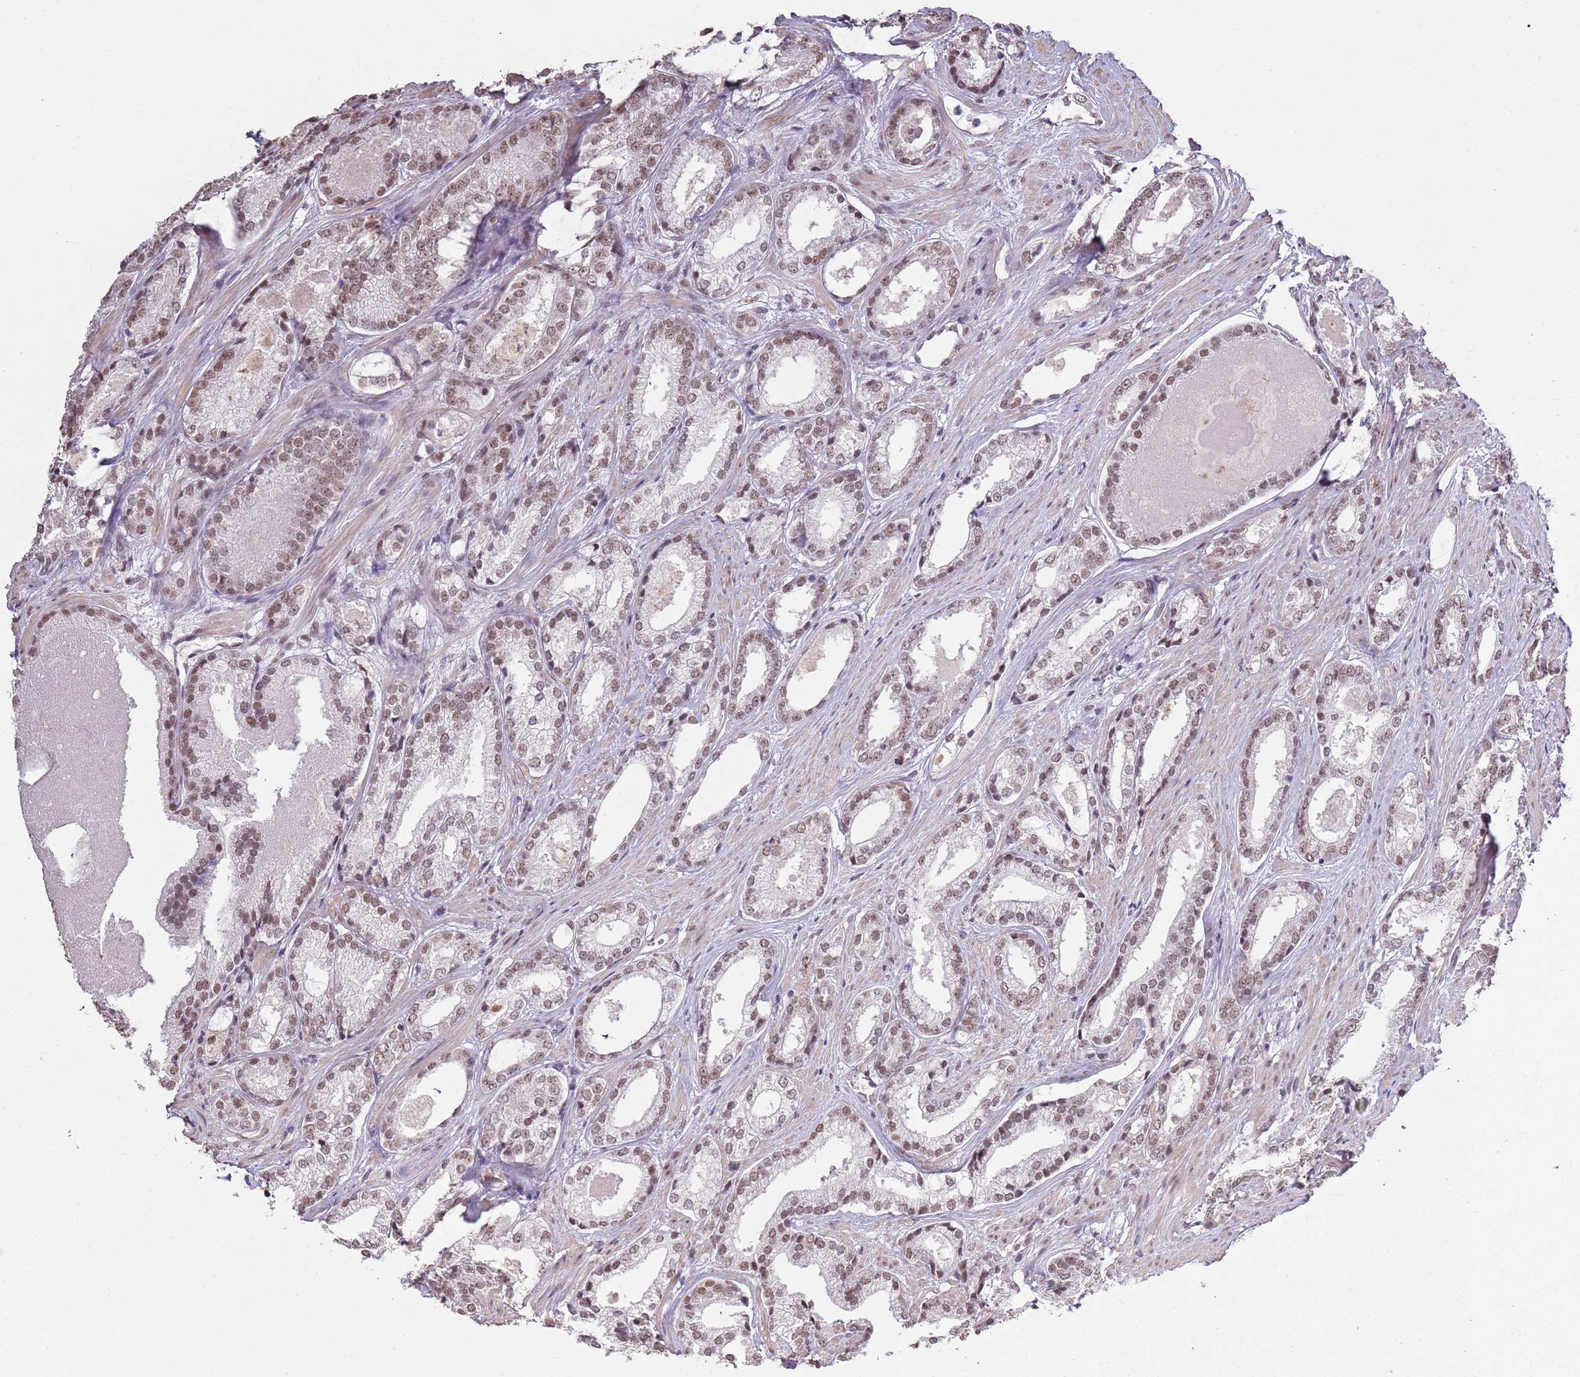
{"staining": {"intensity": "moderate", "quantity": ">75%", "location": "nuclear"}, "tissue": "prostate cancer", "cell_type": "Tumor cells", "image_type": "cancer", "snomed": [{"axis": "morphology", "description": "Adenocarcinoma, Low grade"}, {"axis": "topography", "description": "Prostate"}], "caption": "This photomicrograph displays IHC staining of human prostate cancer, with medium moderate nuclear staining in about >75% of tumor cells.", "gene": "ARL14EP", "patient": {"sex": "male", "age": 68}}